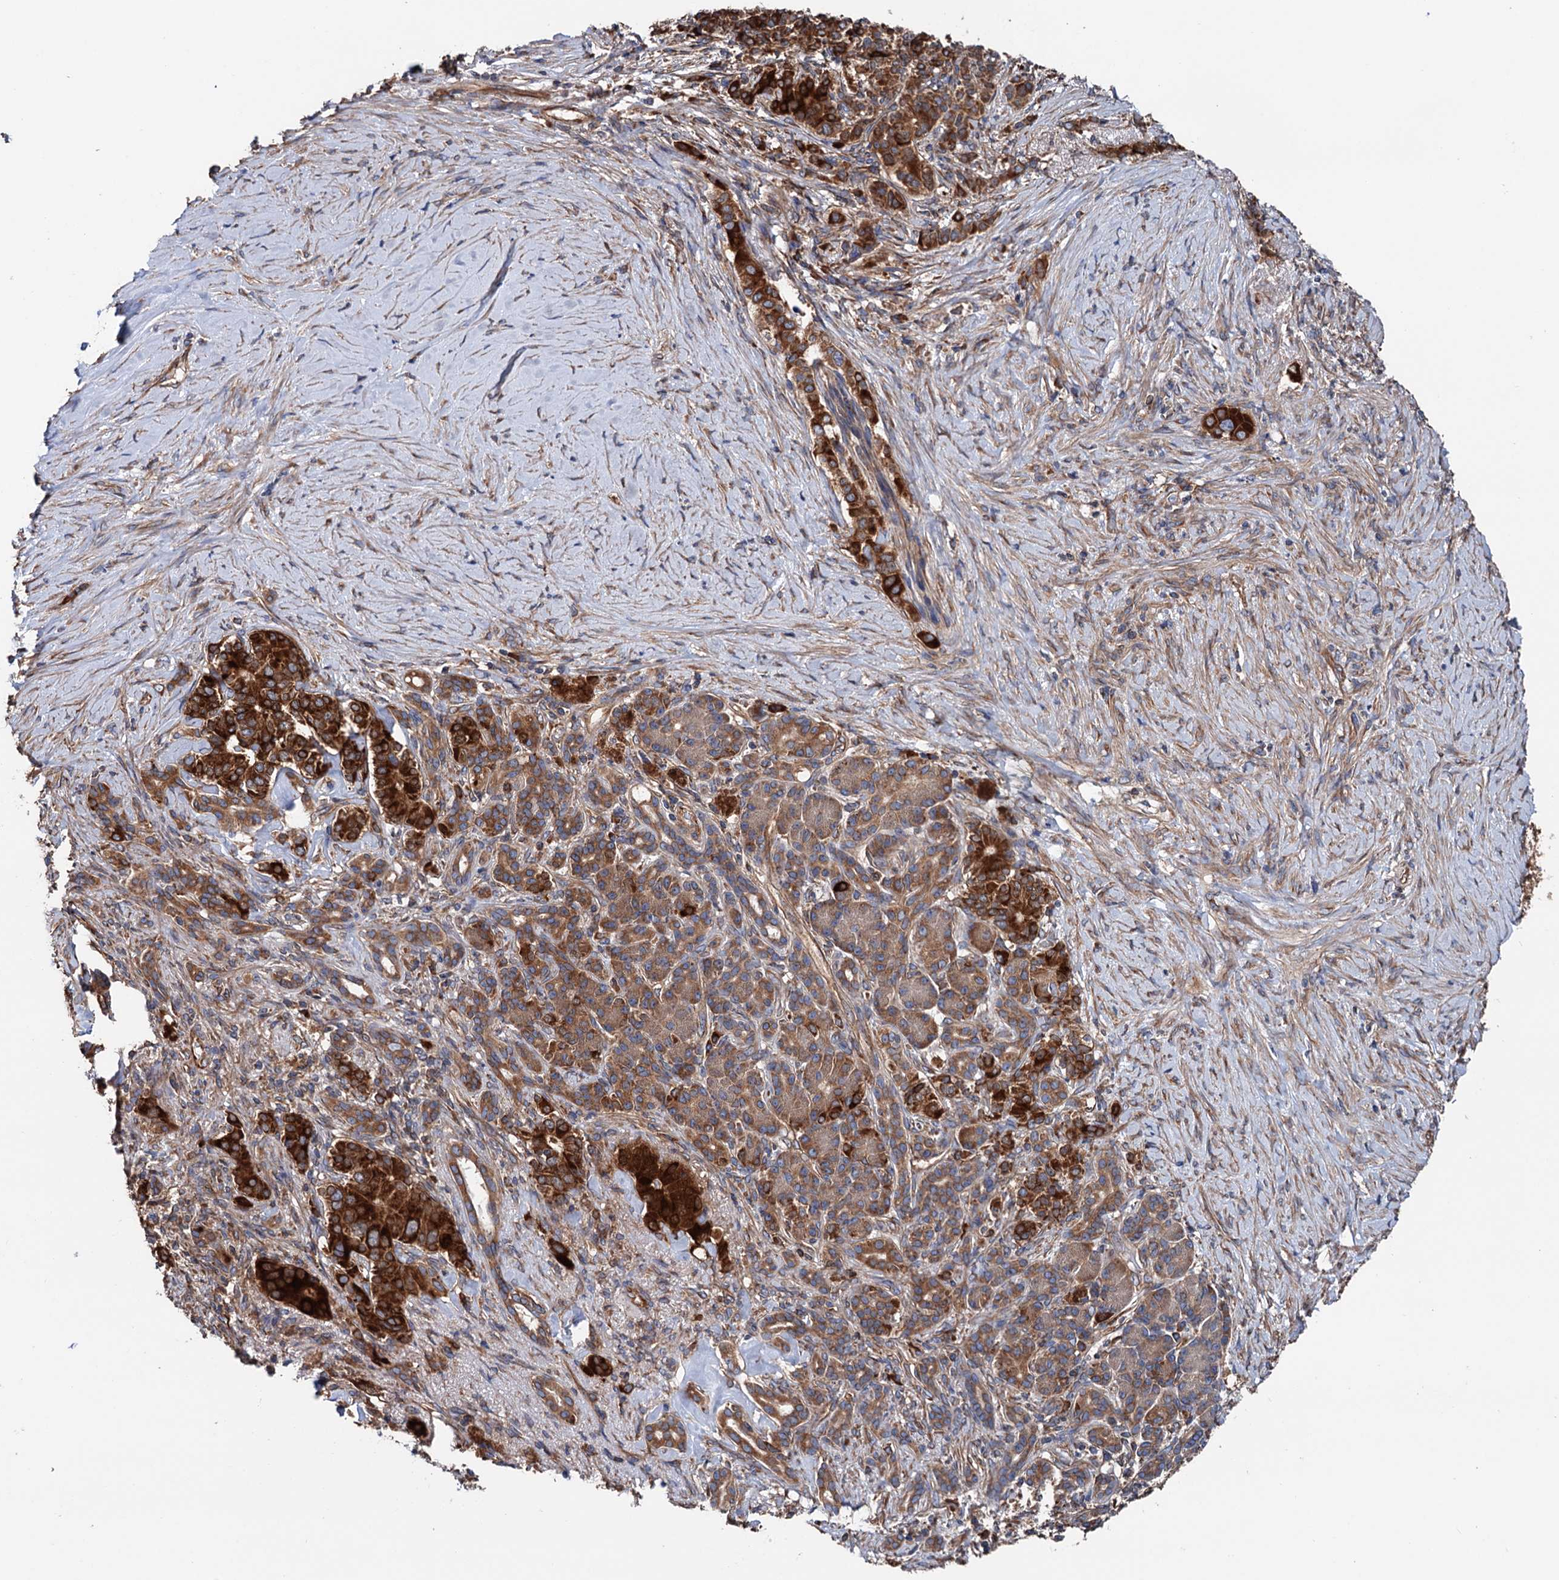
{"staining": {"intensity": "strong", "quantity": ">75%", "location": "cytoplasmic/membranous"}, "tissue": "pancreatic cancer", "cell_type": "Tumor cells", "image_type": "cancer", "snomed": [{"axis": "morphology", "description": "Adenocarcinoma, NOS"}, {"axis": "topography", "description": "Pancreas"}], "caption": "Adenocarcinoma (pancreatic) was stained to show a protein in brown. There is high levels of strong cytoplasmic/membranous staining in approximately >75% of tumor cells.", "gene": "ERP29", "patient": {"sex": "female", "age": 74}}